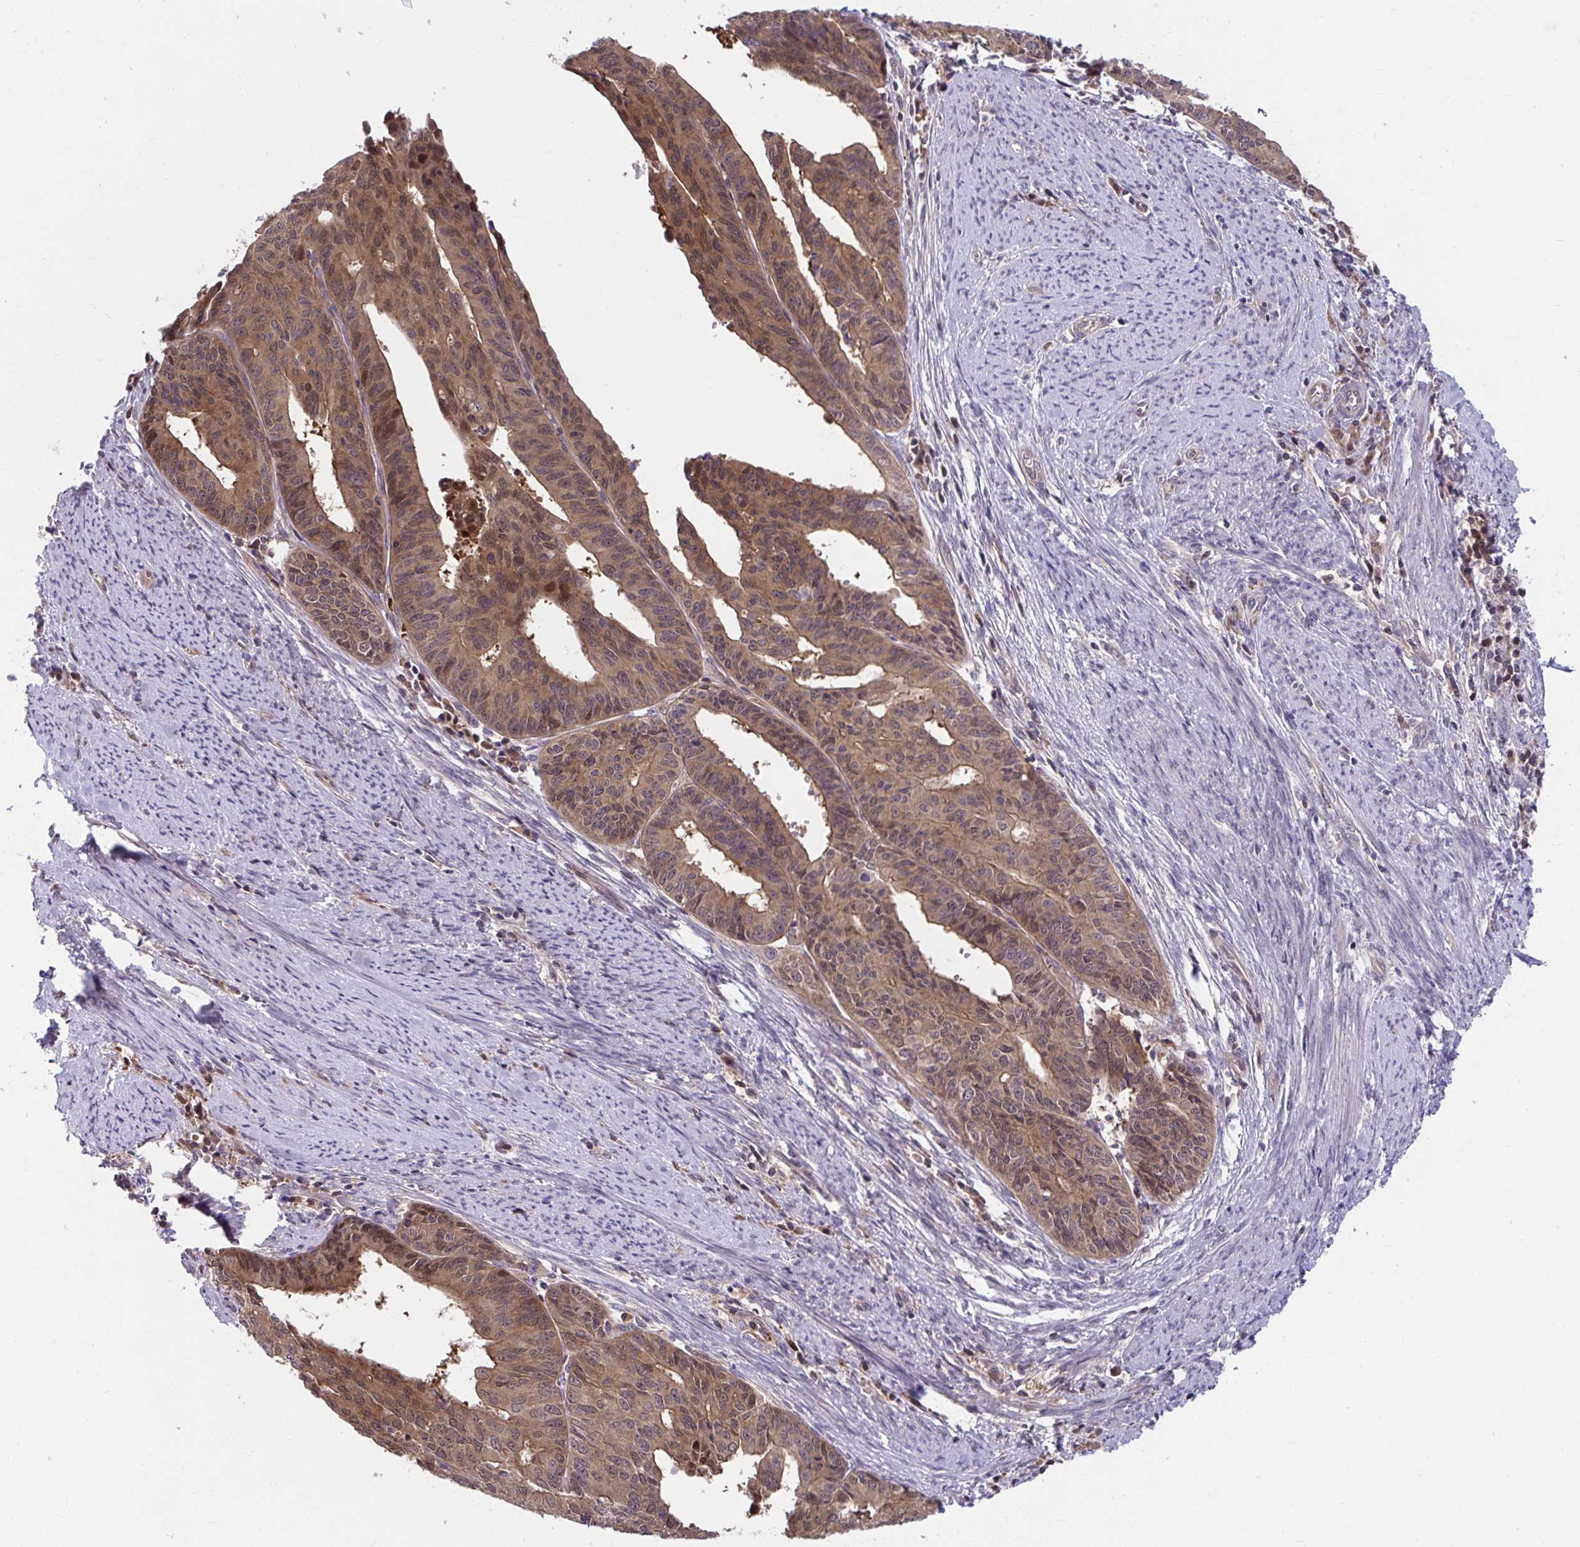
{"staining": {"intensity": "moderate", "quantity": ">75%", "location": "cytoplasmic/membranous,nuclear"}, "tissue": "endometrial cancer", "cell_type": "Tumor cells", "image_type": "cancer", "snomed": [{"axis": "morphology", "description": "Adenocarcinoma, NOS"}, {"axis": "topography", "description": "Endometrium"}], "caption": "Immunohistochemistry (IHC) photomicrograph of endometrial cancer stained for a protein (brown), which shows medium levels of moderate cytoplasmic/membranous and nuclear positivity in approximately >75% of tumor cells.", "gene": "PCDHB7", "patient": {"sex": "female", "age": 65}}